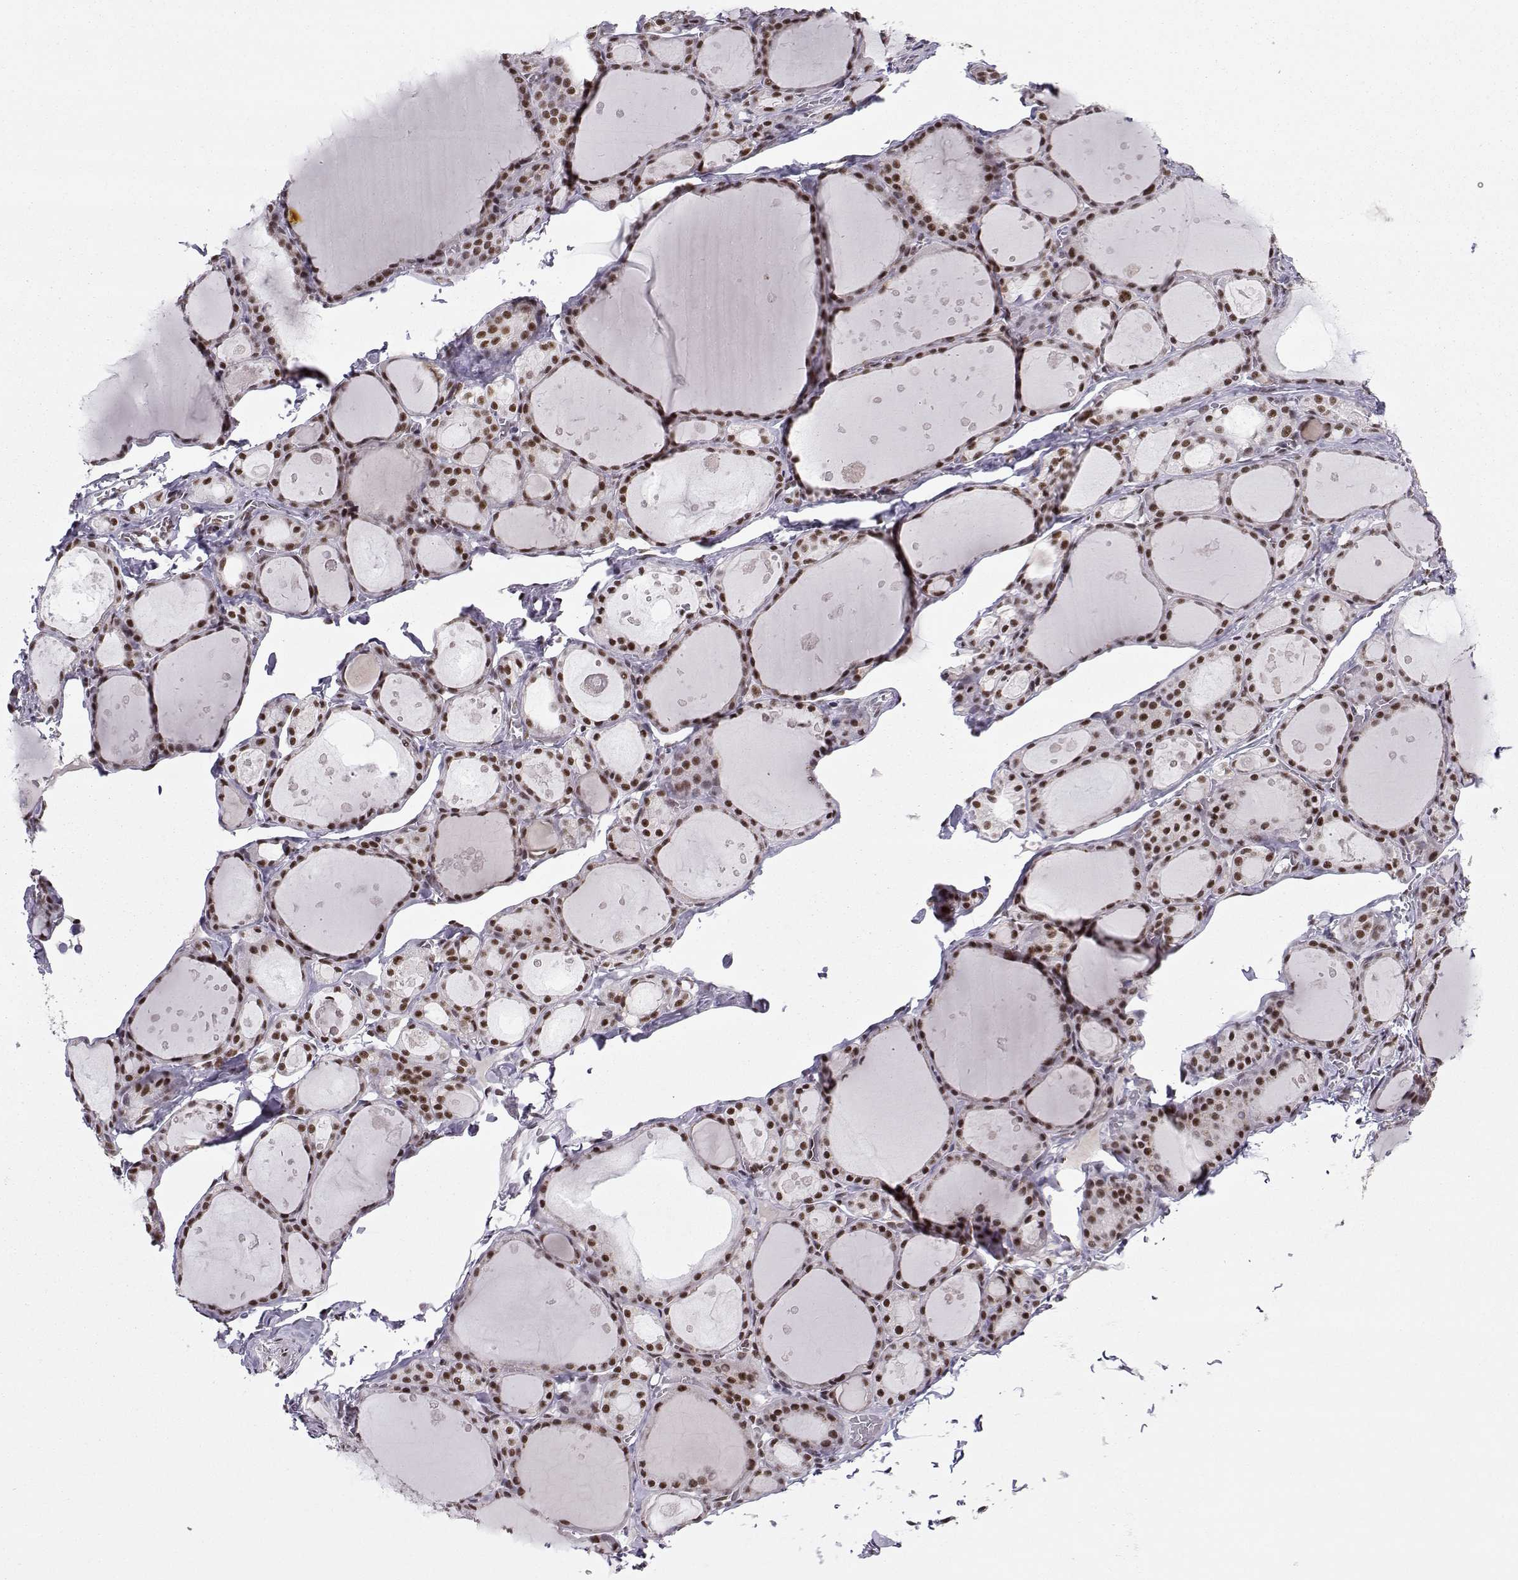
{"staining": {"intensity": "moderate", "quantity": "25%-75%", "location": "nuclear"}, "tissue": "thyroid gland", "cell_type": "Glandular cells", "image_type": "normal", "snomed": [{"axis": "morphology", "description": "Normal tissue, NOS"}, {"axis": "topography", "description": "Thyroid gland"}], "caption": "This histopathology image displays immunohistochemistry staining of normal thyroid gland, with medium moderate nuclear expression in about 25%-75% of glandular cells.", "gene": "SNRPB2", "patient": {"sex": "male", "age": 68}}